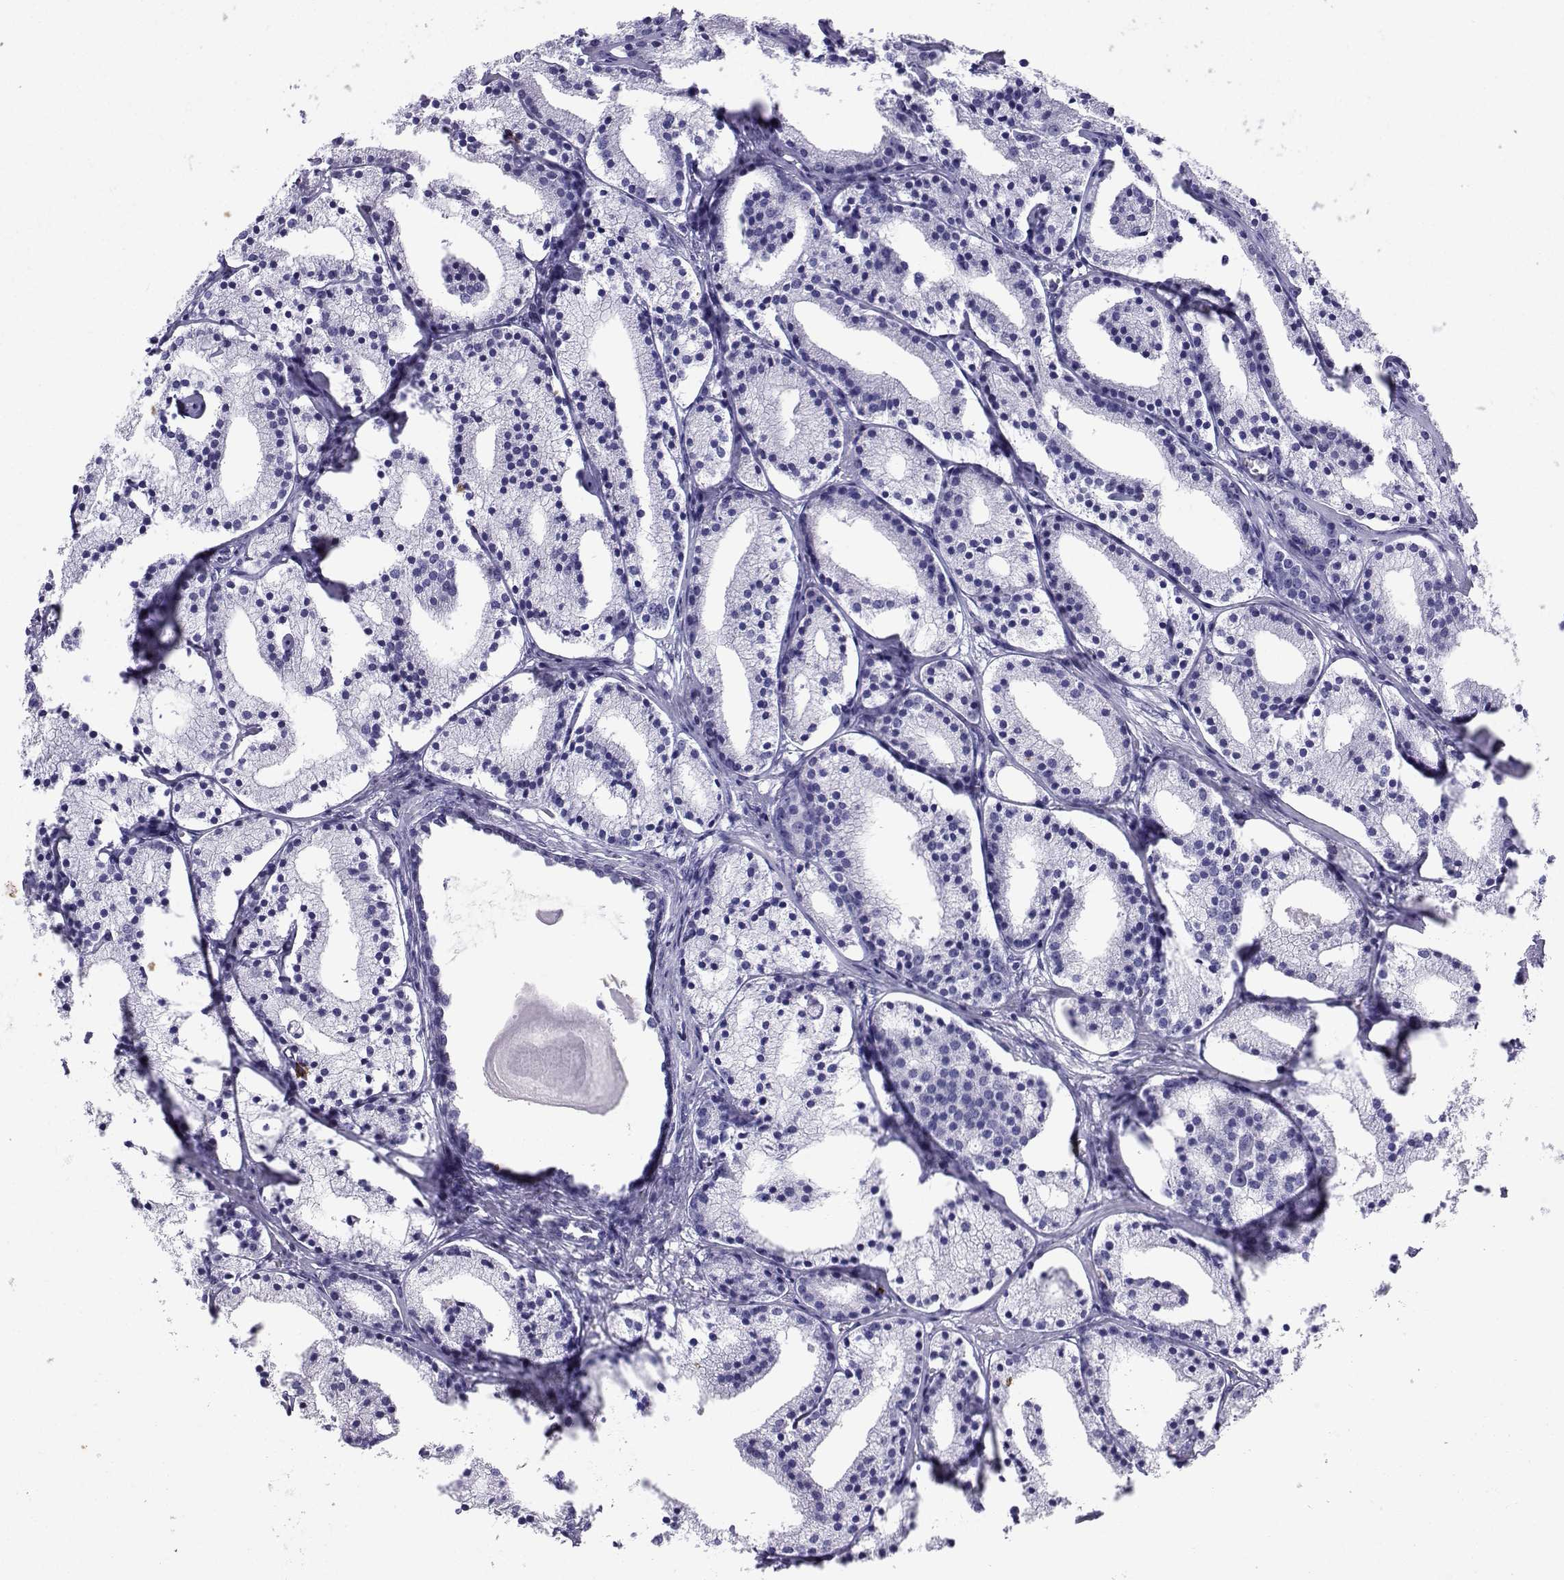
{"staining": {"intensity": "negative", "quantity": "none", "location": "none"}, "tissue": "prostate cancer", "cell_type": "Tumor cells", "image_type": "cancer", "snomed": [{"axis": "morphology", "description": "Adenocarcinoma, NOS"}, {"axis": "topography", "description": "Prostate"}], "caption": "DAB immunohistochemical staining of prostate cancer exhibits no significant positivity in tumor cells.", "gene": "LORICRIN", "patient": {"sex": "male", "age": 69}}